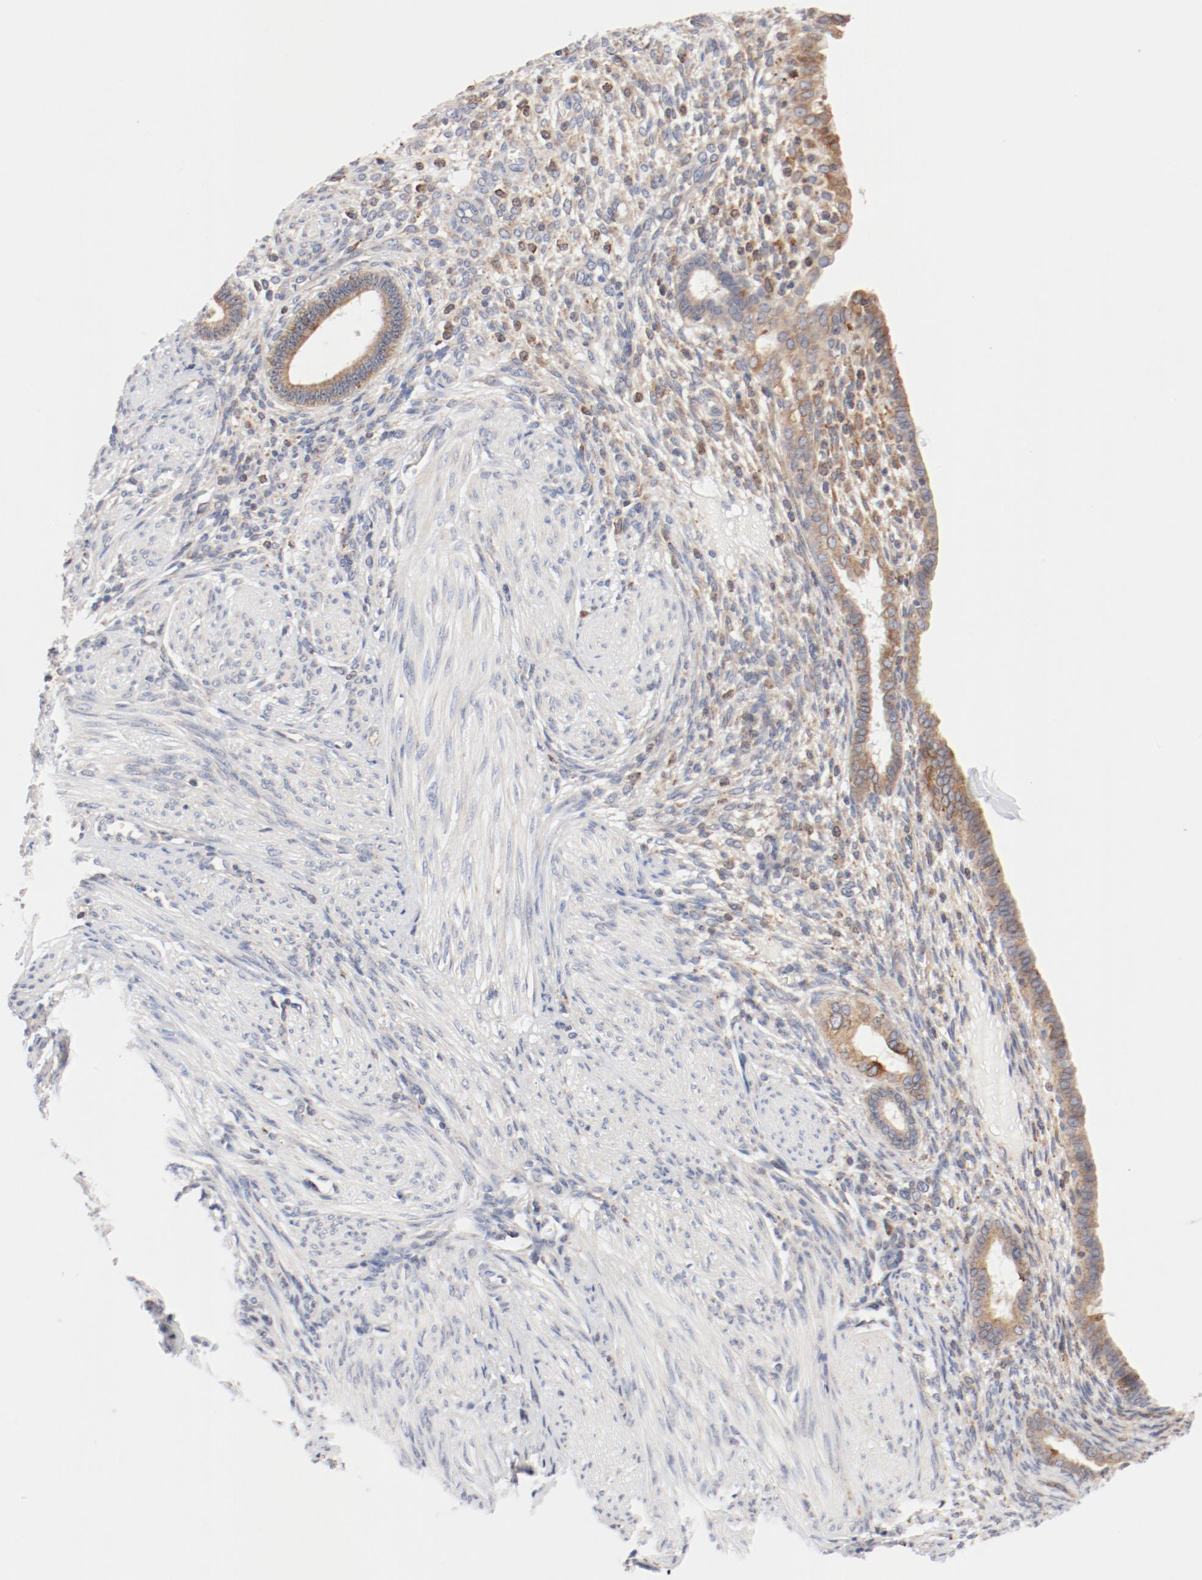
{"staining": {"intensity": "moderate", "quantity": "25%-75%", "location": "cytoplasmic/membranous"}, "tissue": "endometrium", "cell_type": "Cells in endometrial stroma", "image_type": "normal", "snomed": [{"axis": "morphology", "description": "Normal tissue, NOS"}, {"axis": "topography", "description": "Endometrium"}], "caption": "A brown stain labels moderate cytoplasmic/membranous staining of a protein in cells in endometrial stroma of unremarkable endometrium. The protein is stained brown, and the nuclei are stained in blue (DAB IHC with brightfield microscopy, high magnification).", "gene": "PDPK1", "patient": {"sex": "female", "age": 72}}